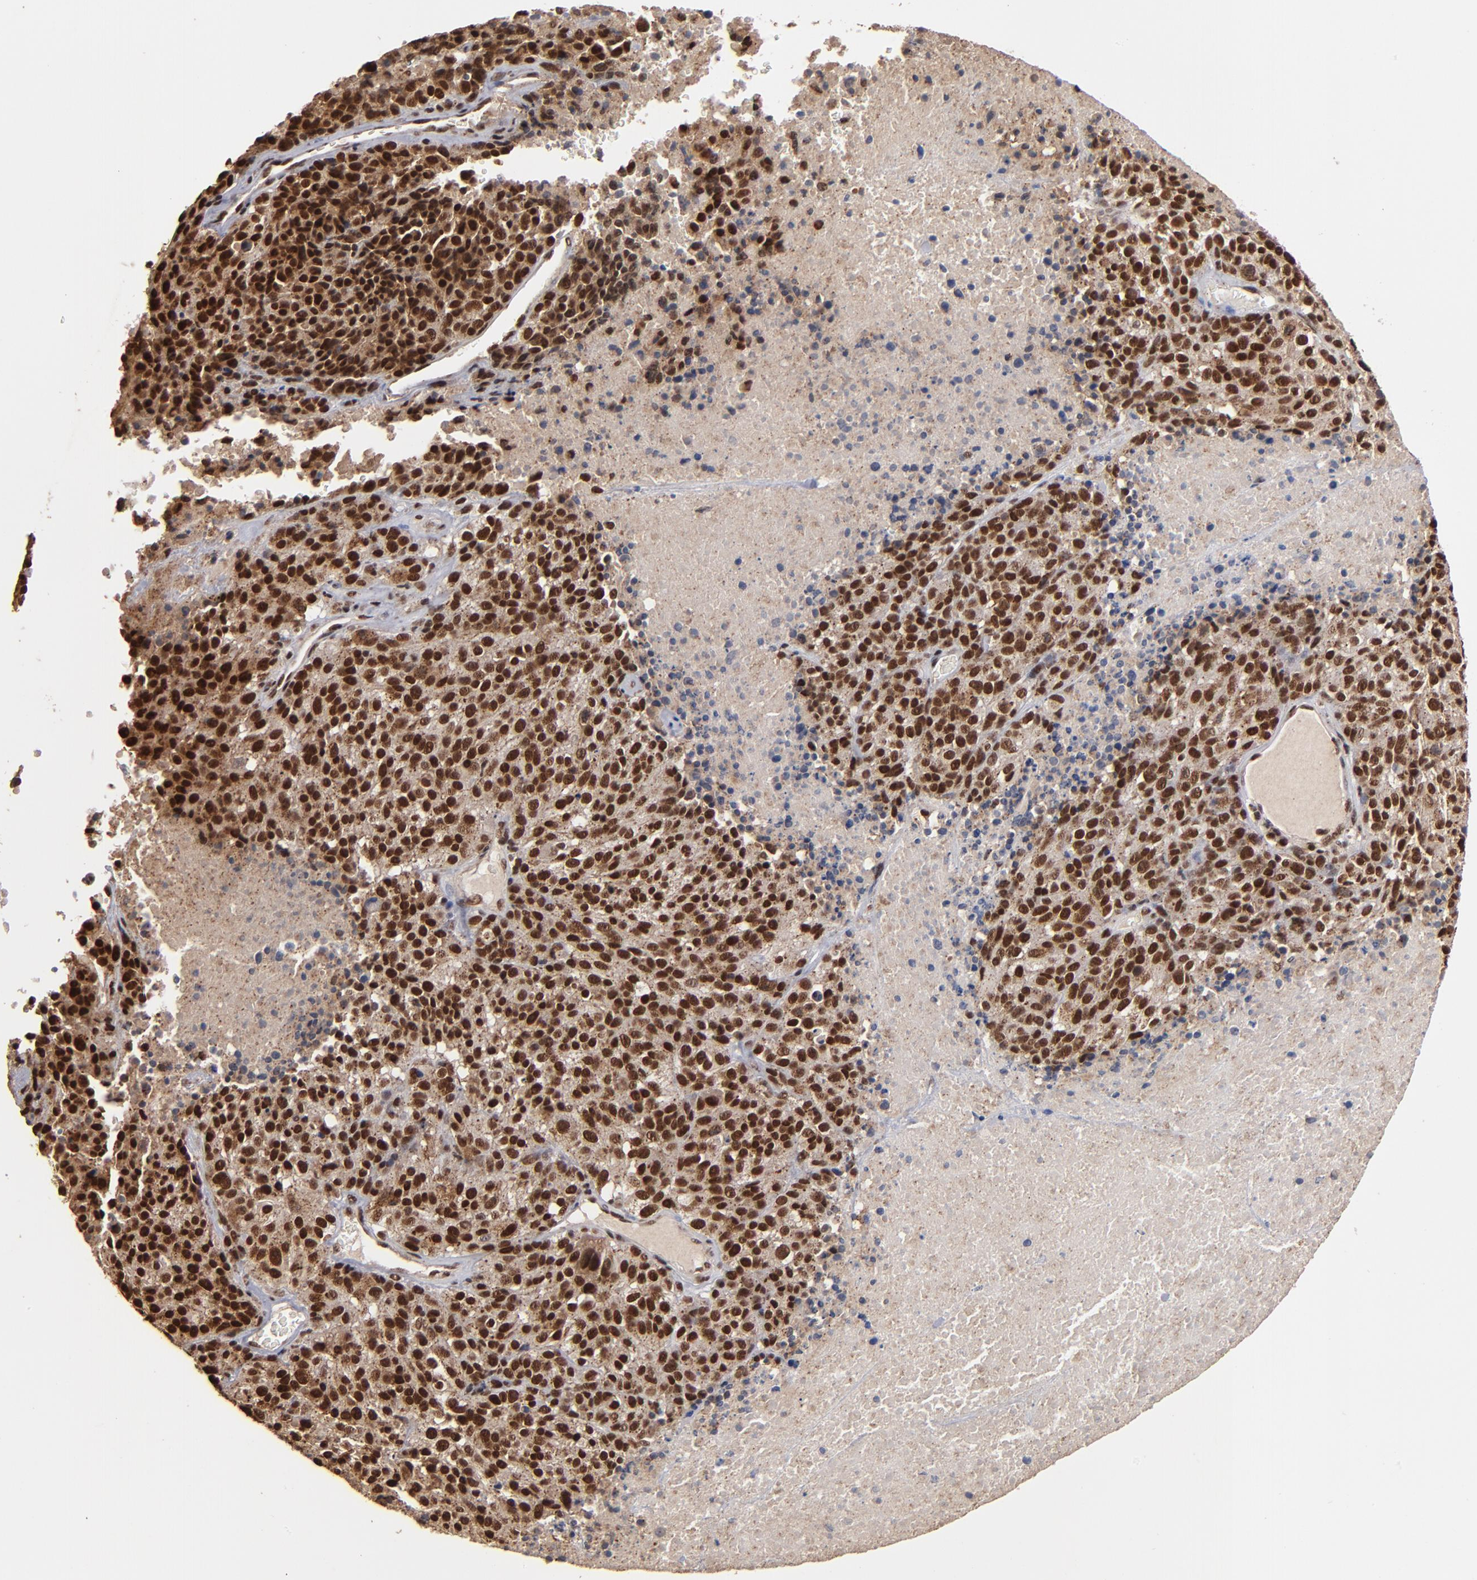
{"staining": {"intensity": "strong", "quantity": ">75%", "location": "cytoplasmic/membranous,nuclear"}, "tissue": "melanoma", "cell_type": "Tumor cells", "image_type": "cancer", "snomed": [{"axis": "morphology", "description": "Malignant melanoma, Metastatic site"}, {"axis": "topography", "description": "Cerebral cortex"}], "caption": "An image showing strong cytoplasmic/membranous and nuclear expression in approximately >75% of tumor cells in melanoma, as visualized by brown immunohistochemical staining.", "gene": "SNW1", "patient": {"sex": "female", "age": 52}}